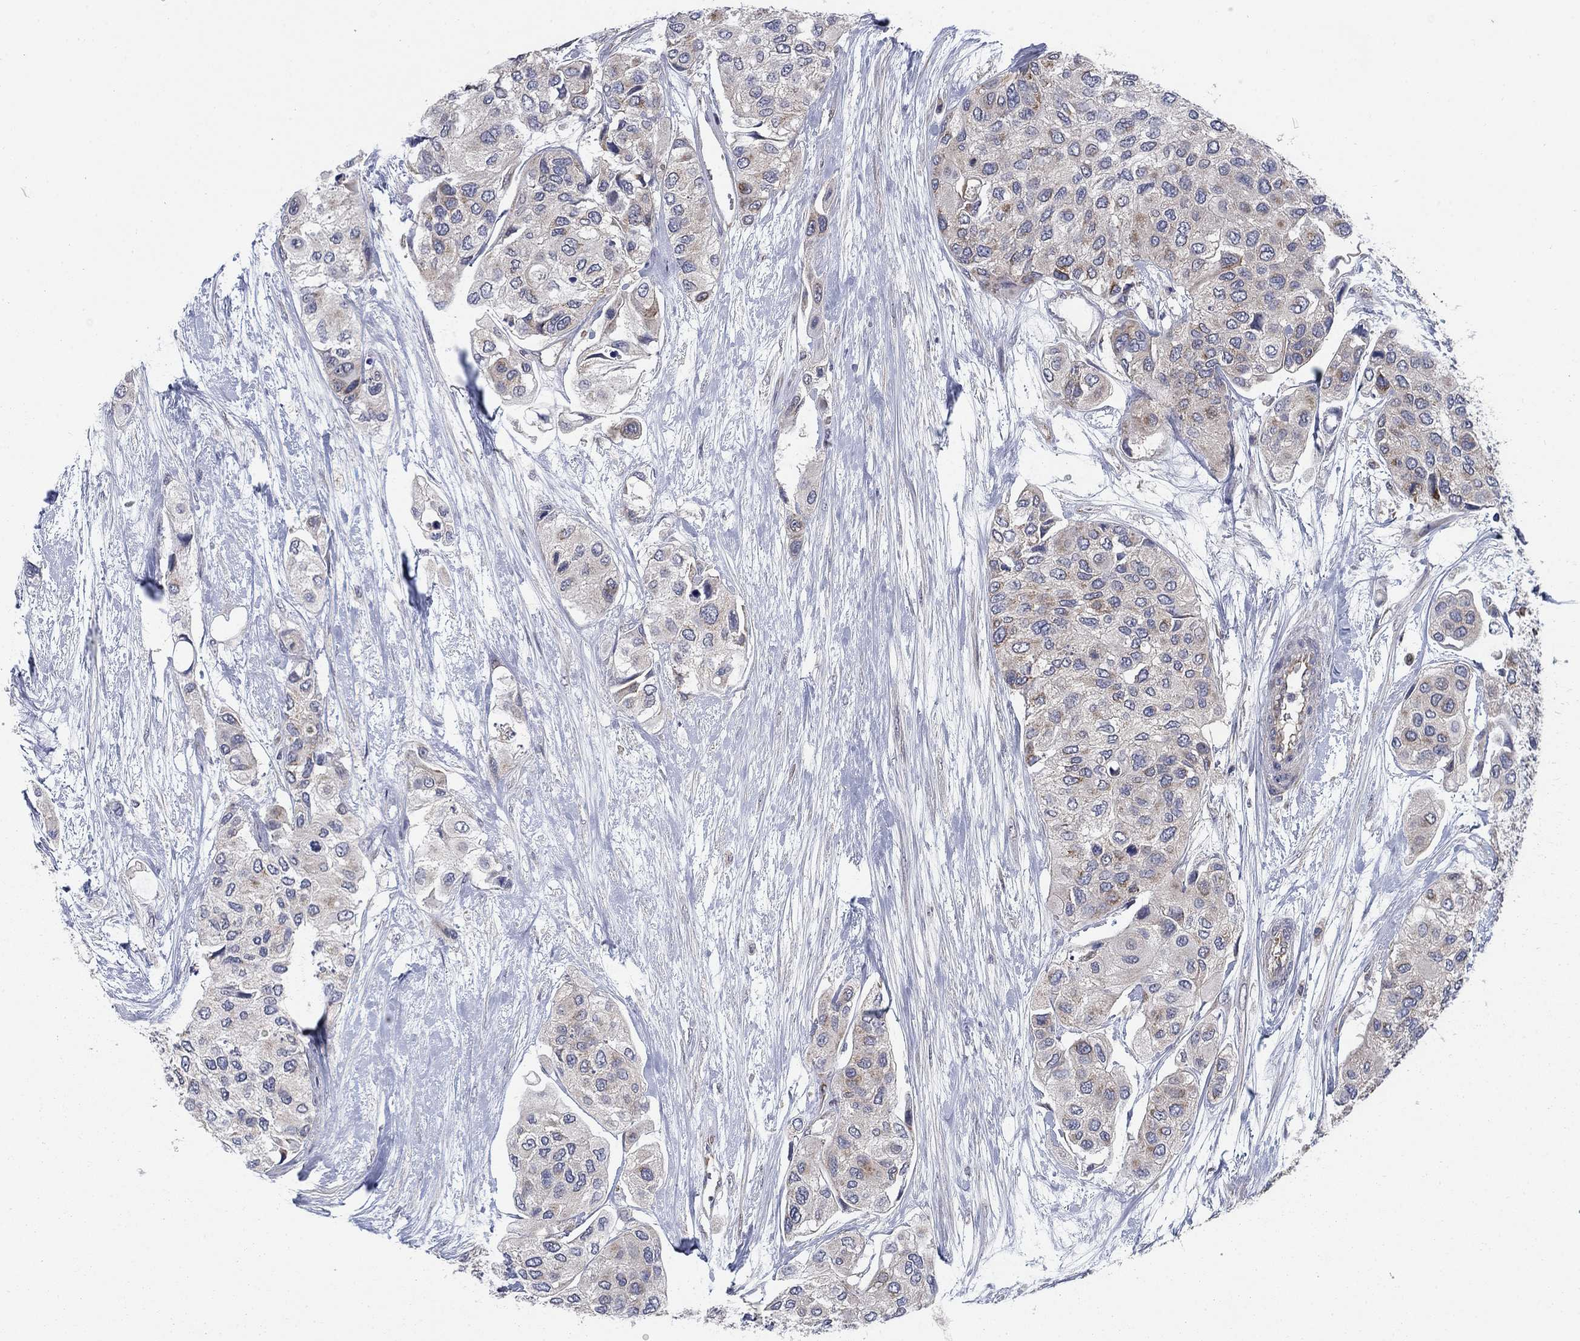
{"staining": {"intensity": "negative", "quantity": "none", "location": "none"}, "tissue": "urothelial cancer", "cell_type": "Tumor cells", "image_type": "cancer", "snomed": [{"axis": "morphology", "description": "Urothelial carcinoma, High grade"}, {"axis": "topography", "description": "Urinary bladder"}], "caption": "Tumor cells show no significant protein positivity in urothelial cancer.", "gene": "NME7", "patient": {"sex": "male", "age": 77}}